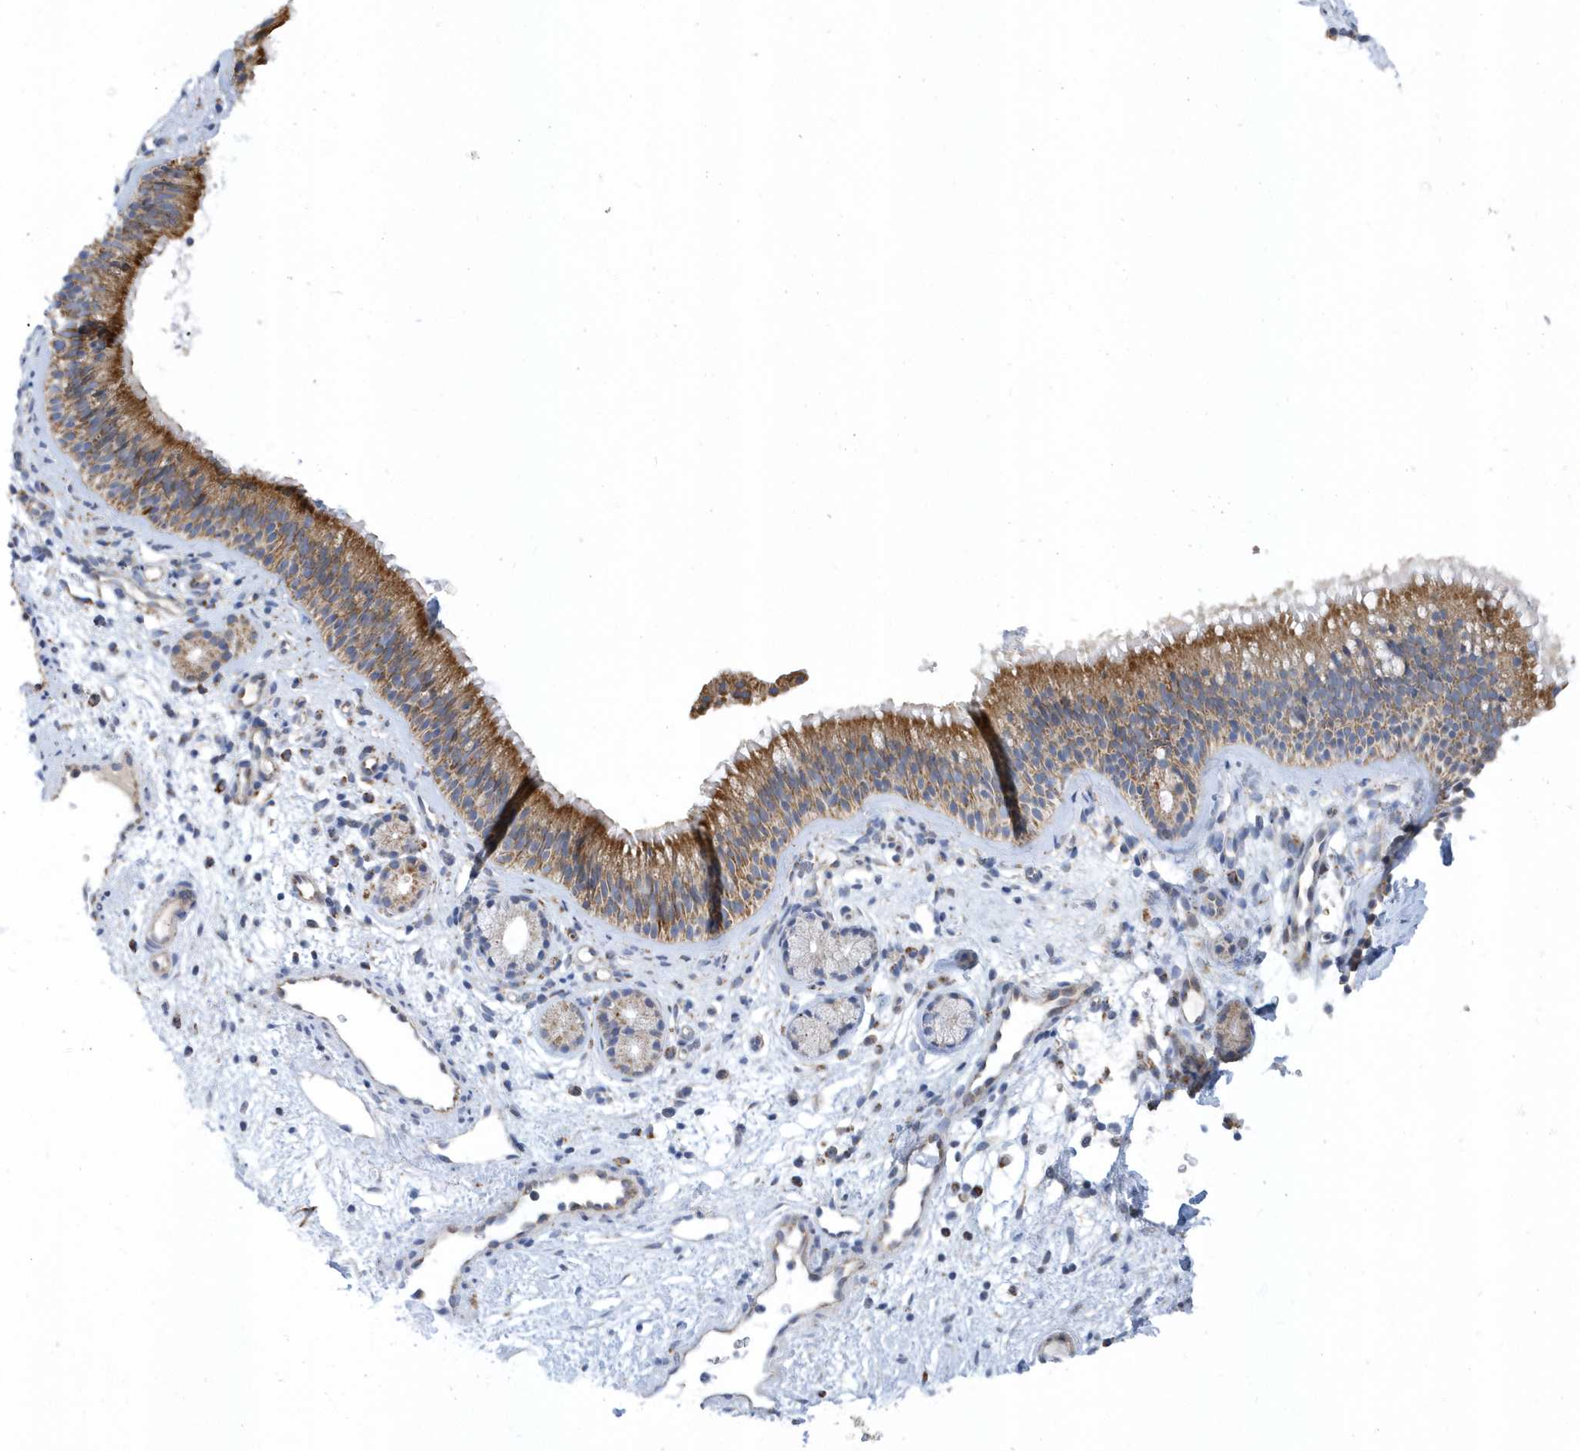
{"staining": {"intensity": "moderate", "quantity": ">75%", "location": "cytoplasmic/membranous"}, "tissue": "nasopharynx", "cell_type": "Respiratory epithelial cells", "image_type": "normal", "snomed": [{"axis": "morphology", "description": "Normal tissue, NOS"}, {"axis": "morphology", "description": "Inflammation, NOS"}, {"axis": "morphology", "description": "Malignant melanoma, Metastatic site"}, {"axis": "topography", "description": "Nasopharynx"}], "caption": "Nasopharynx stained with IHC exhibits moderate cytoplasmic/membranous expression in approximately >75% of respiratory epithelial cells.", "gene": "VWA5B2", "patient": {"sex": "male", "age": 70}}